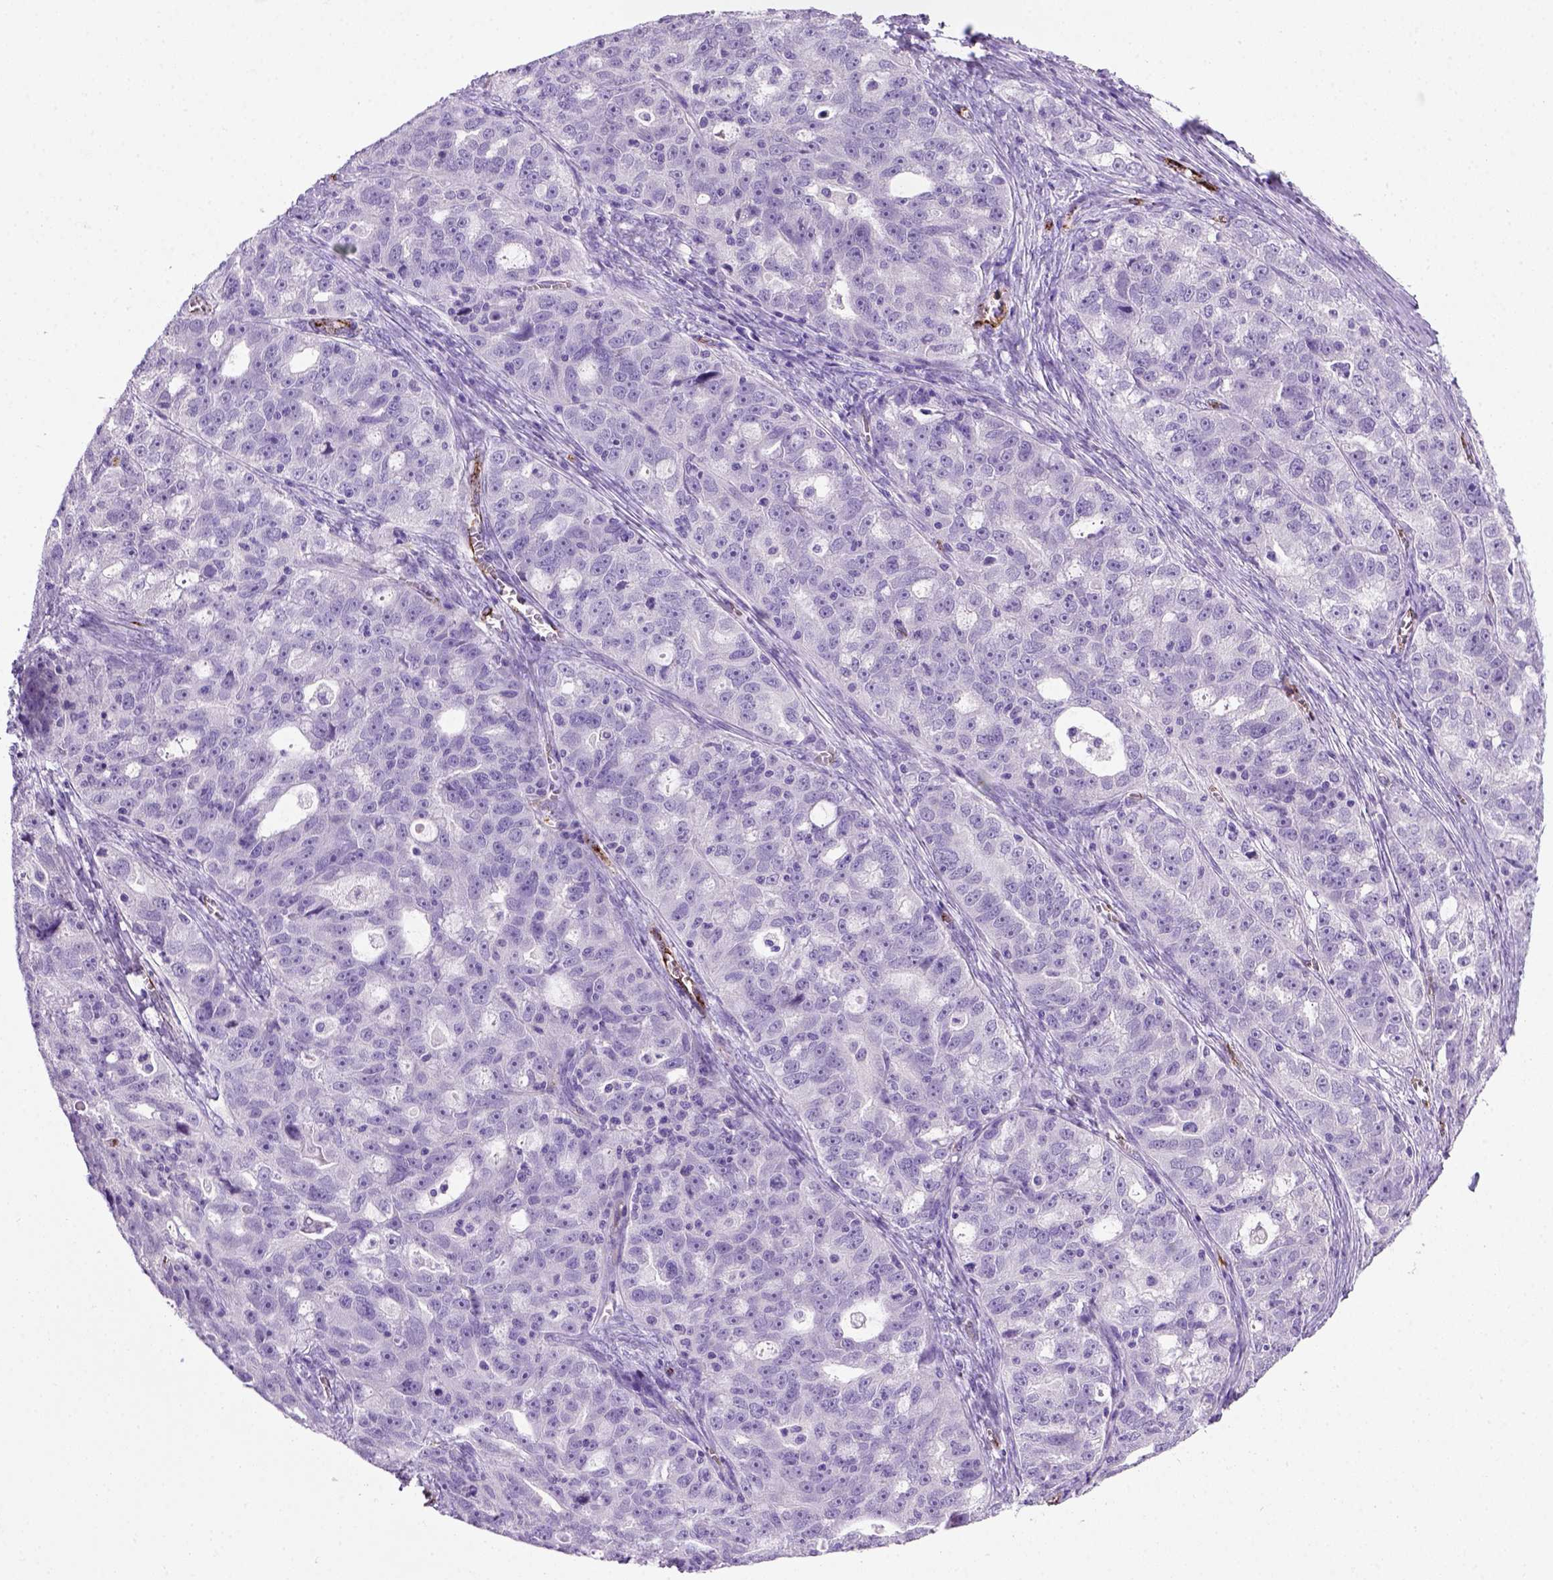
{"staining": {"intensity": "negative", "quantity": "none", "location": "none"}, "tissue": "ovarian cancer", "cell_type": "Tumor cells", "image_type": "cancer", "snomed": [{"axis": "morphology", "description": "Cystadenocarcinoma, serous, NOS"}, {"axis": "topography", "description": "Ovary"}], "caption": "This is an immunohistochemistry histopathology image of ovarian serous cystadenocarcinoma. There is no staining in tumor cells.", "gene": "VWF", "patient": {"sex": "female", "age": 51}}